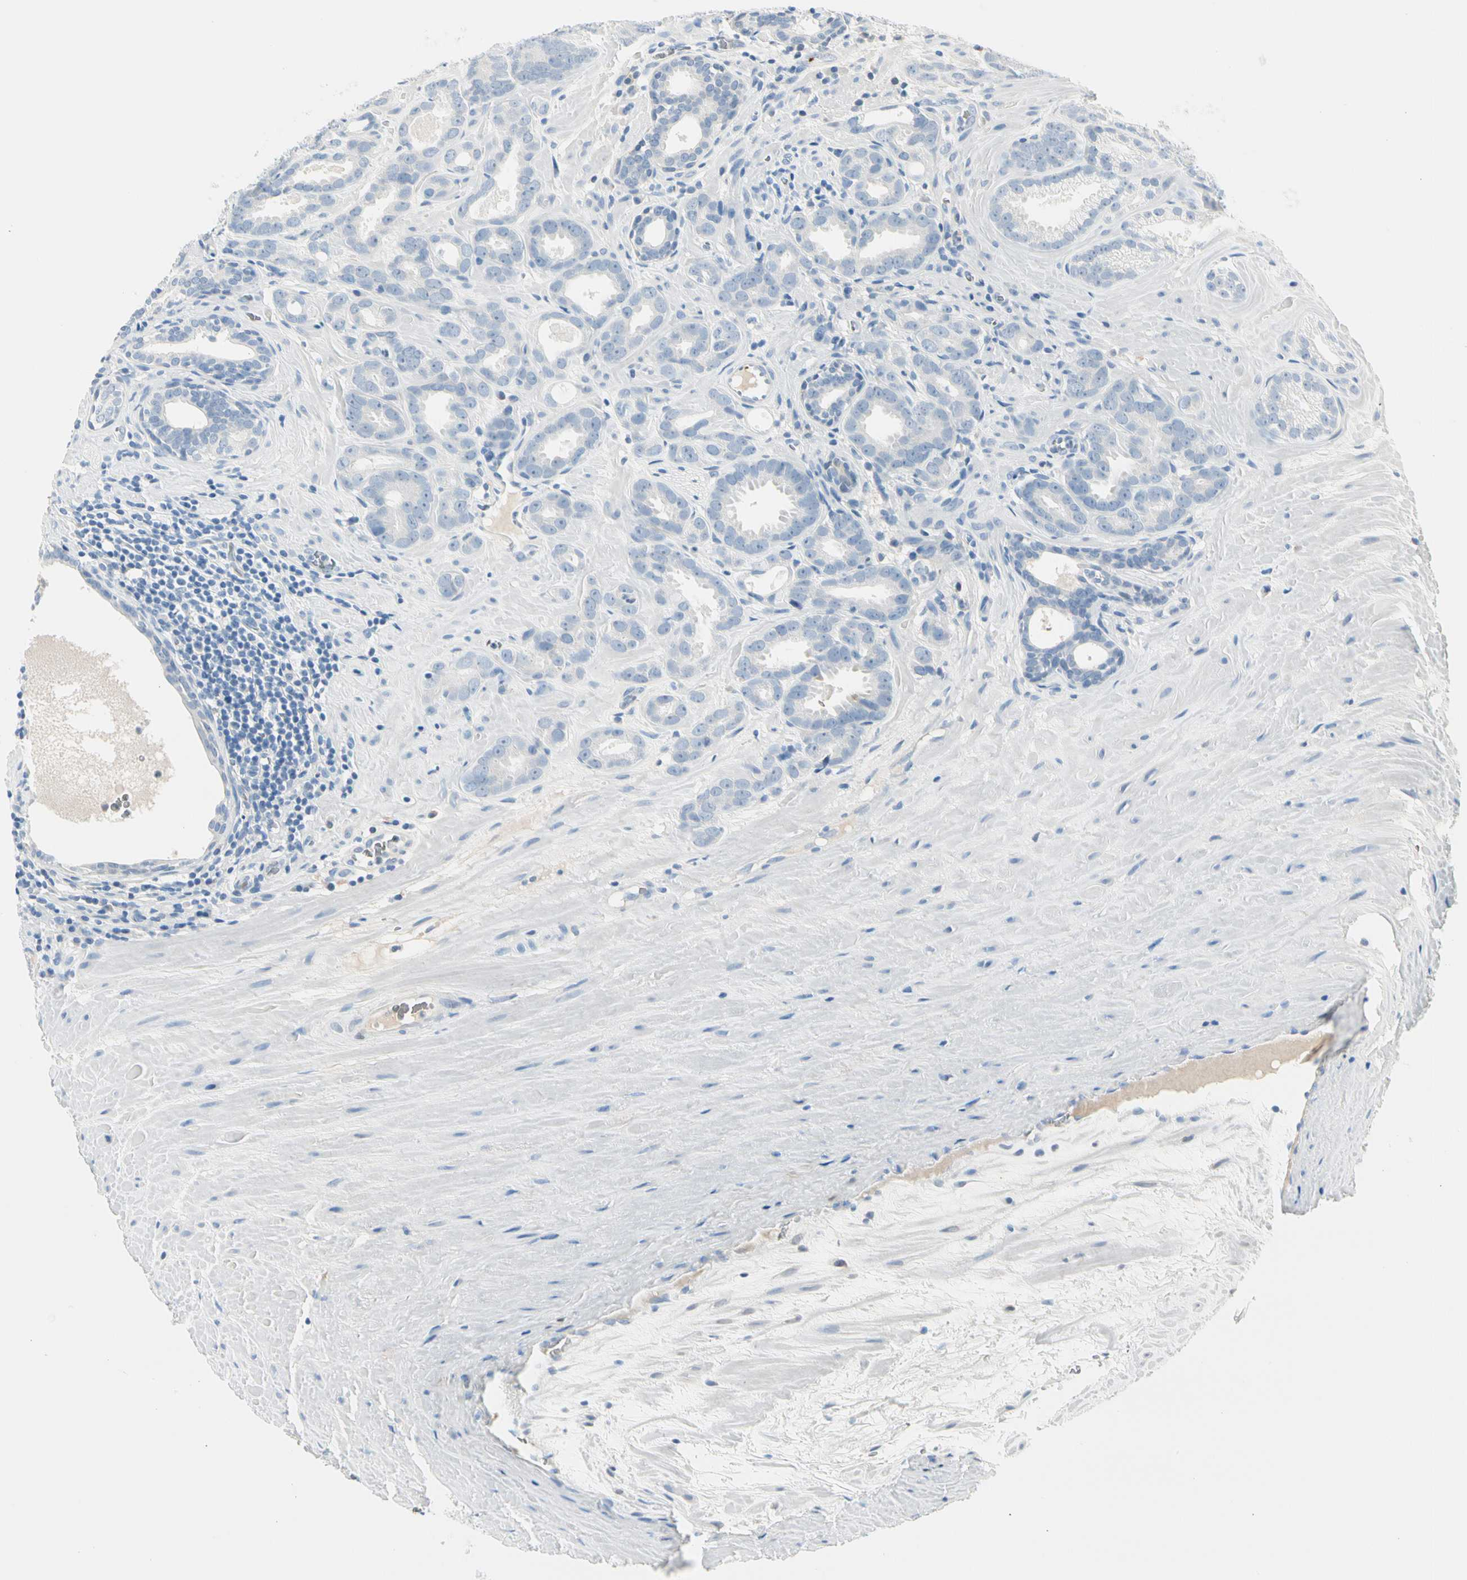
{"staining": {"intensity": "negative", "quantity": "none", "location": "none"}, "tissue": "prostate cancer", "cell_type": "Tumor cells", "image_type": "cancer", "snomed": [{"axis": "morphology", "description": "Adenocarcinoma, Low grade"}, {"axis": "topography", "description": "Prostate"}], "caption": "High magnification brightfield microscopy of prostate cancer stained with DAB (3,3'-diaminobenzidine) (brown) and counterstained with hematoxylin (blue): tumor cells show no significant positivity. (DAB immunohistochemistry (IHC) visualized using brightfield microscopy, high magnification).", "gene": "CA1", "patient": {"sex": "male", "age": 57}}